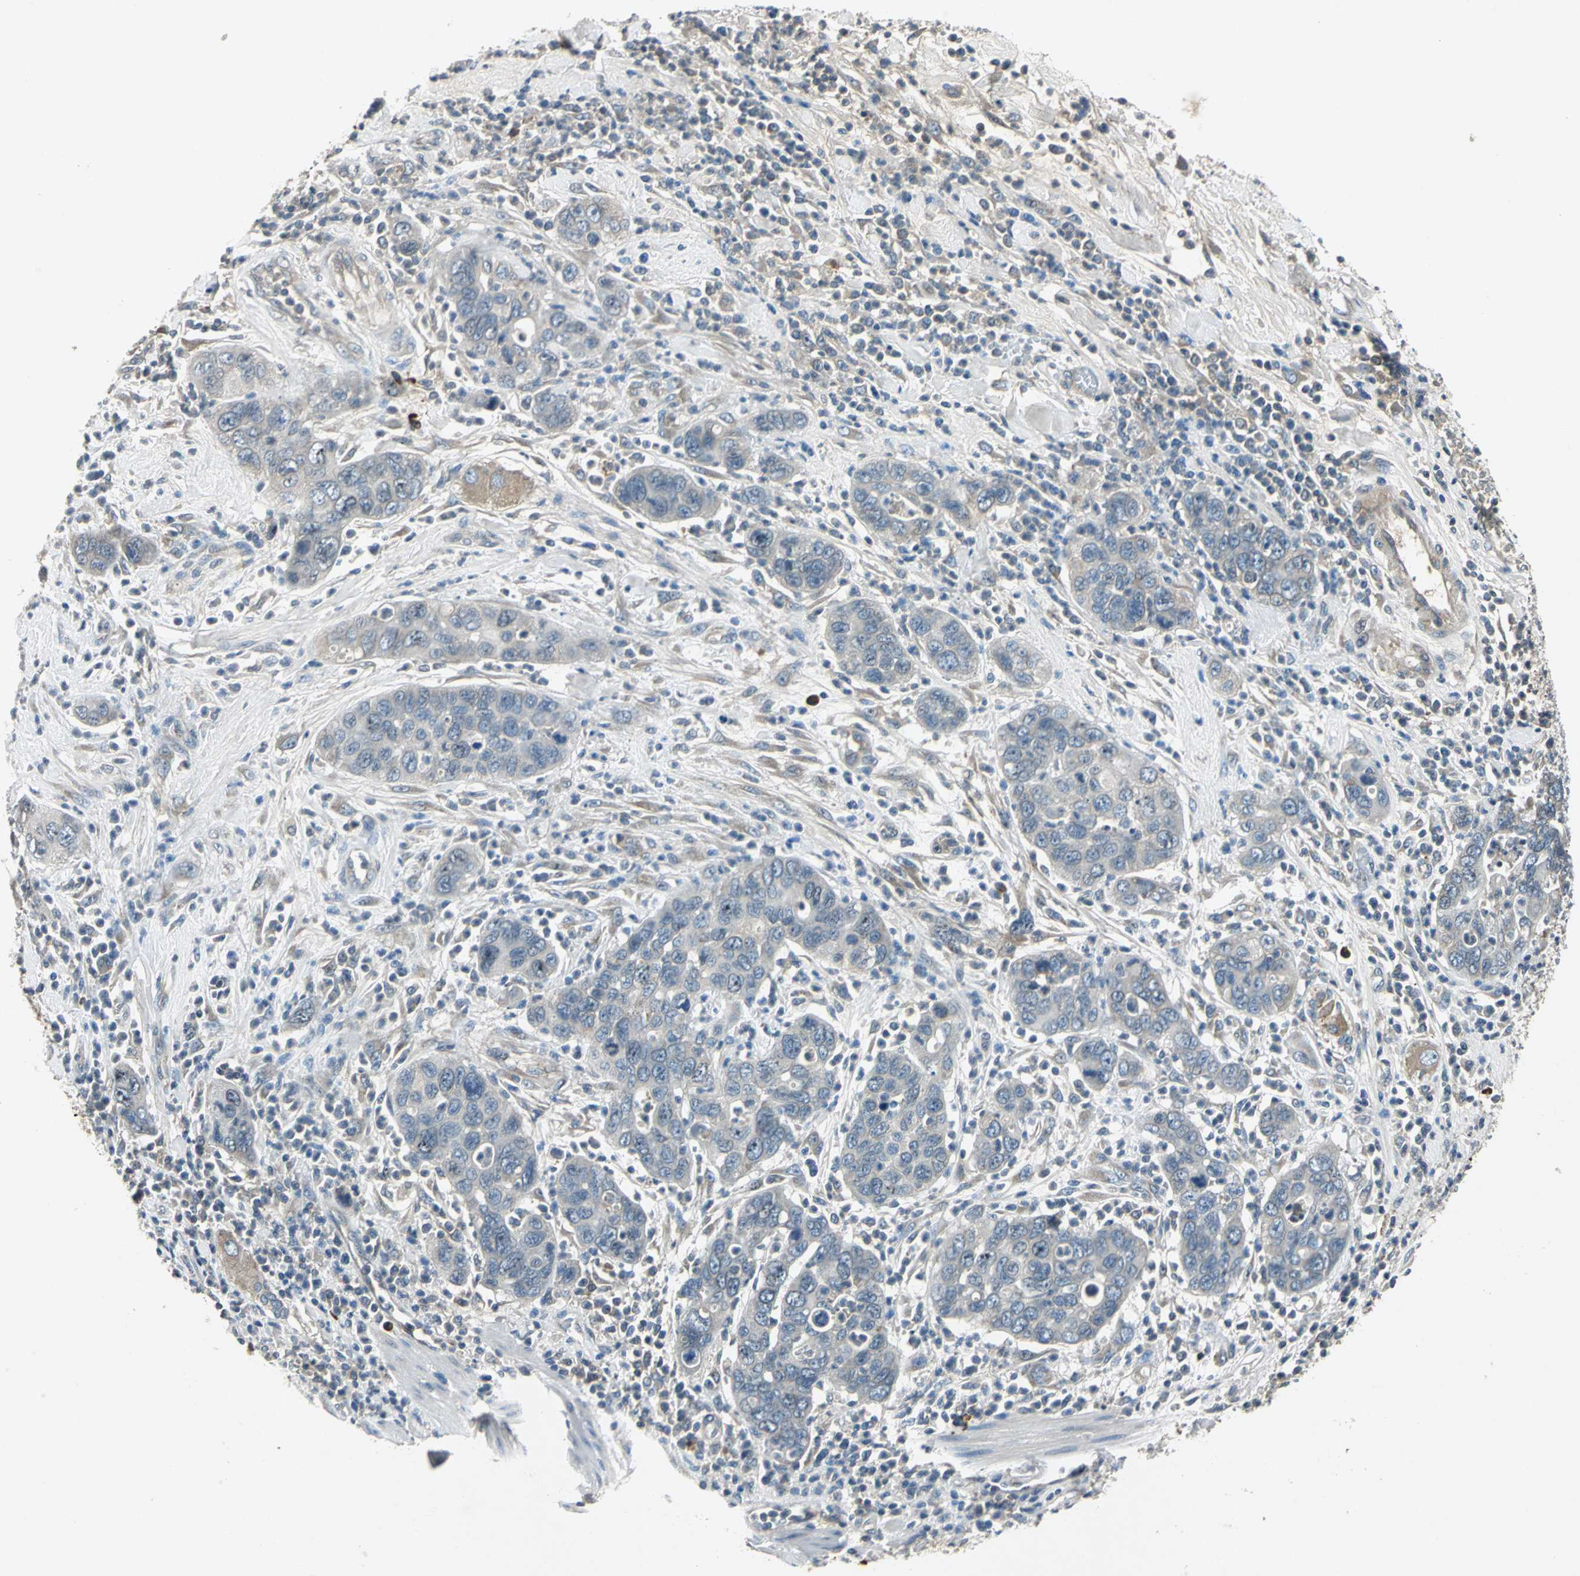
{"staining": {"intensity": "negative", "quantity": "none", "location": "none"}, "tissue": "pancreatic cancer", "cell_type": "Tumor cells", "image_type": "cancer", "snomed": [{"axis": "morphology", "description": "Adenocarcinoma, NOS"}, {"axis": "topography", "description": "Pancreas"}], "caption": "Human pancreatic adenocarcinoma stained for a protein using immunohistochemistry (IHC) exhibits no positivity in tumor cells.", "gene": "SLC2A13", "patient": {"sex": "female", "age": 71}}